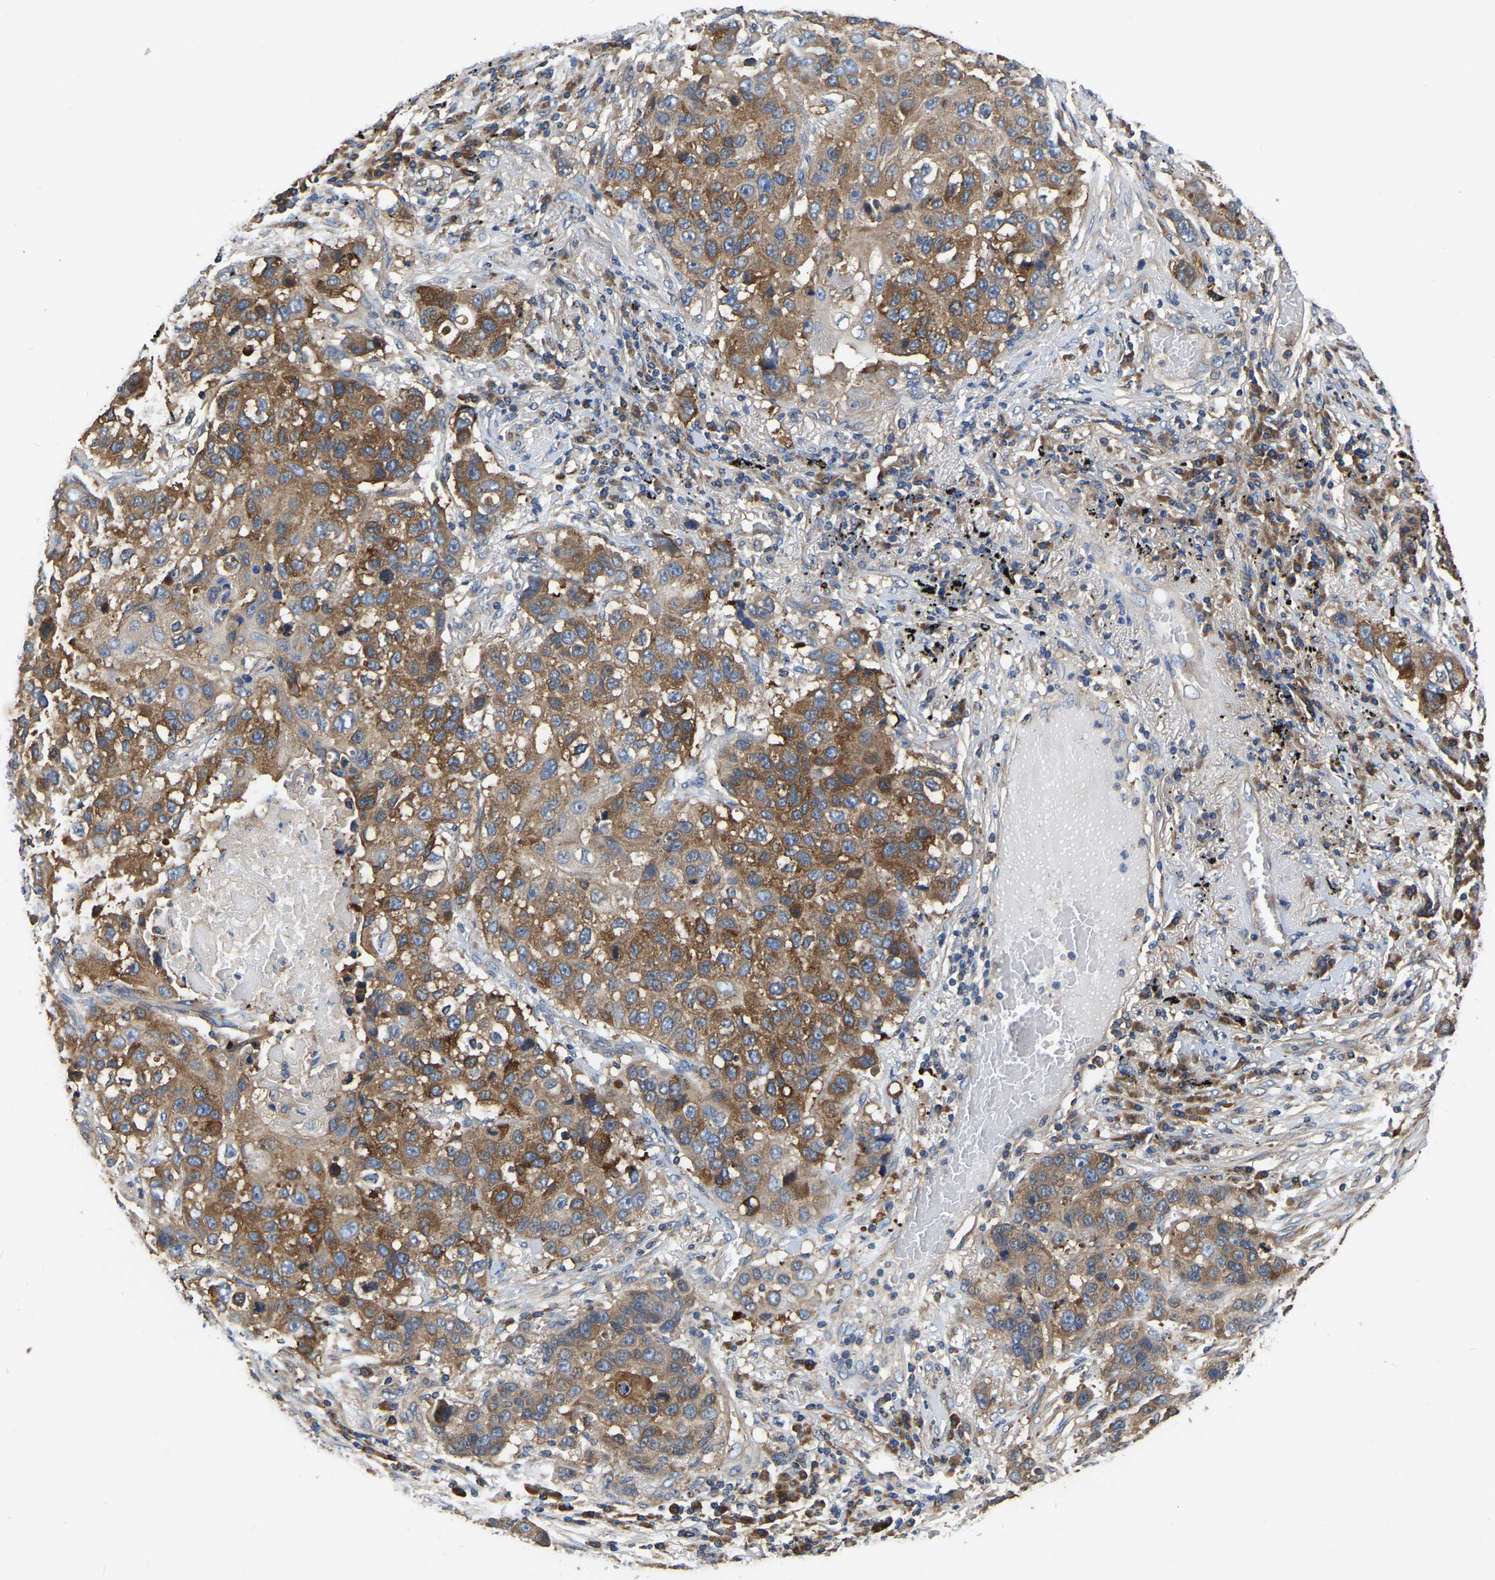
{"staining": {"intensity": "moderate", "quantity": ">75%", "location": "cytoplasmic/membranous"}, "tissue": "lung cancer", "cell_type": "Tumor cells", "image_type": "cancer", "snomed": [{"axis": "morphology", "description": "Squamous cell carcinoma, NOS"}, {"axis": "topography", "description": "Lung"}], "caption": "Immunohistochemistry photomicrograph of neoplastic tissue: human squamous cell carcinoma (lung) stained using IHC displays medium levels of moderate protein expression localized specifically in the cytoplasmic/membranous of tumor cells, appearing as a cytoplasmic/membranous brown color.", "gene": "GARS1", "patient": {"sex": "male", "age": 57}}